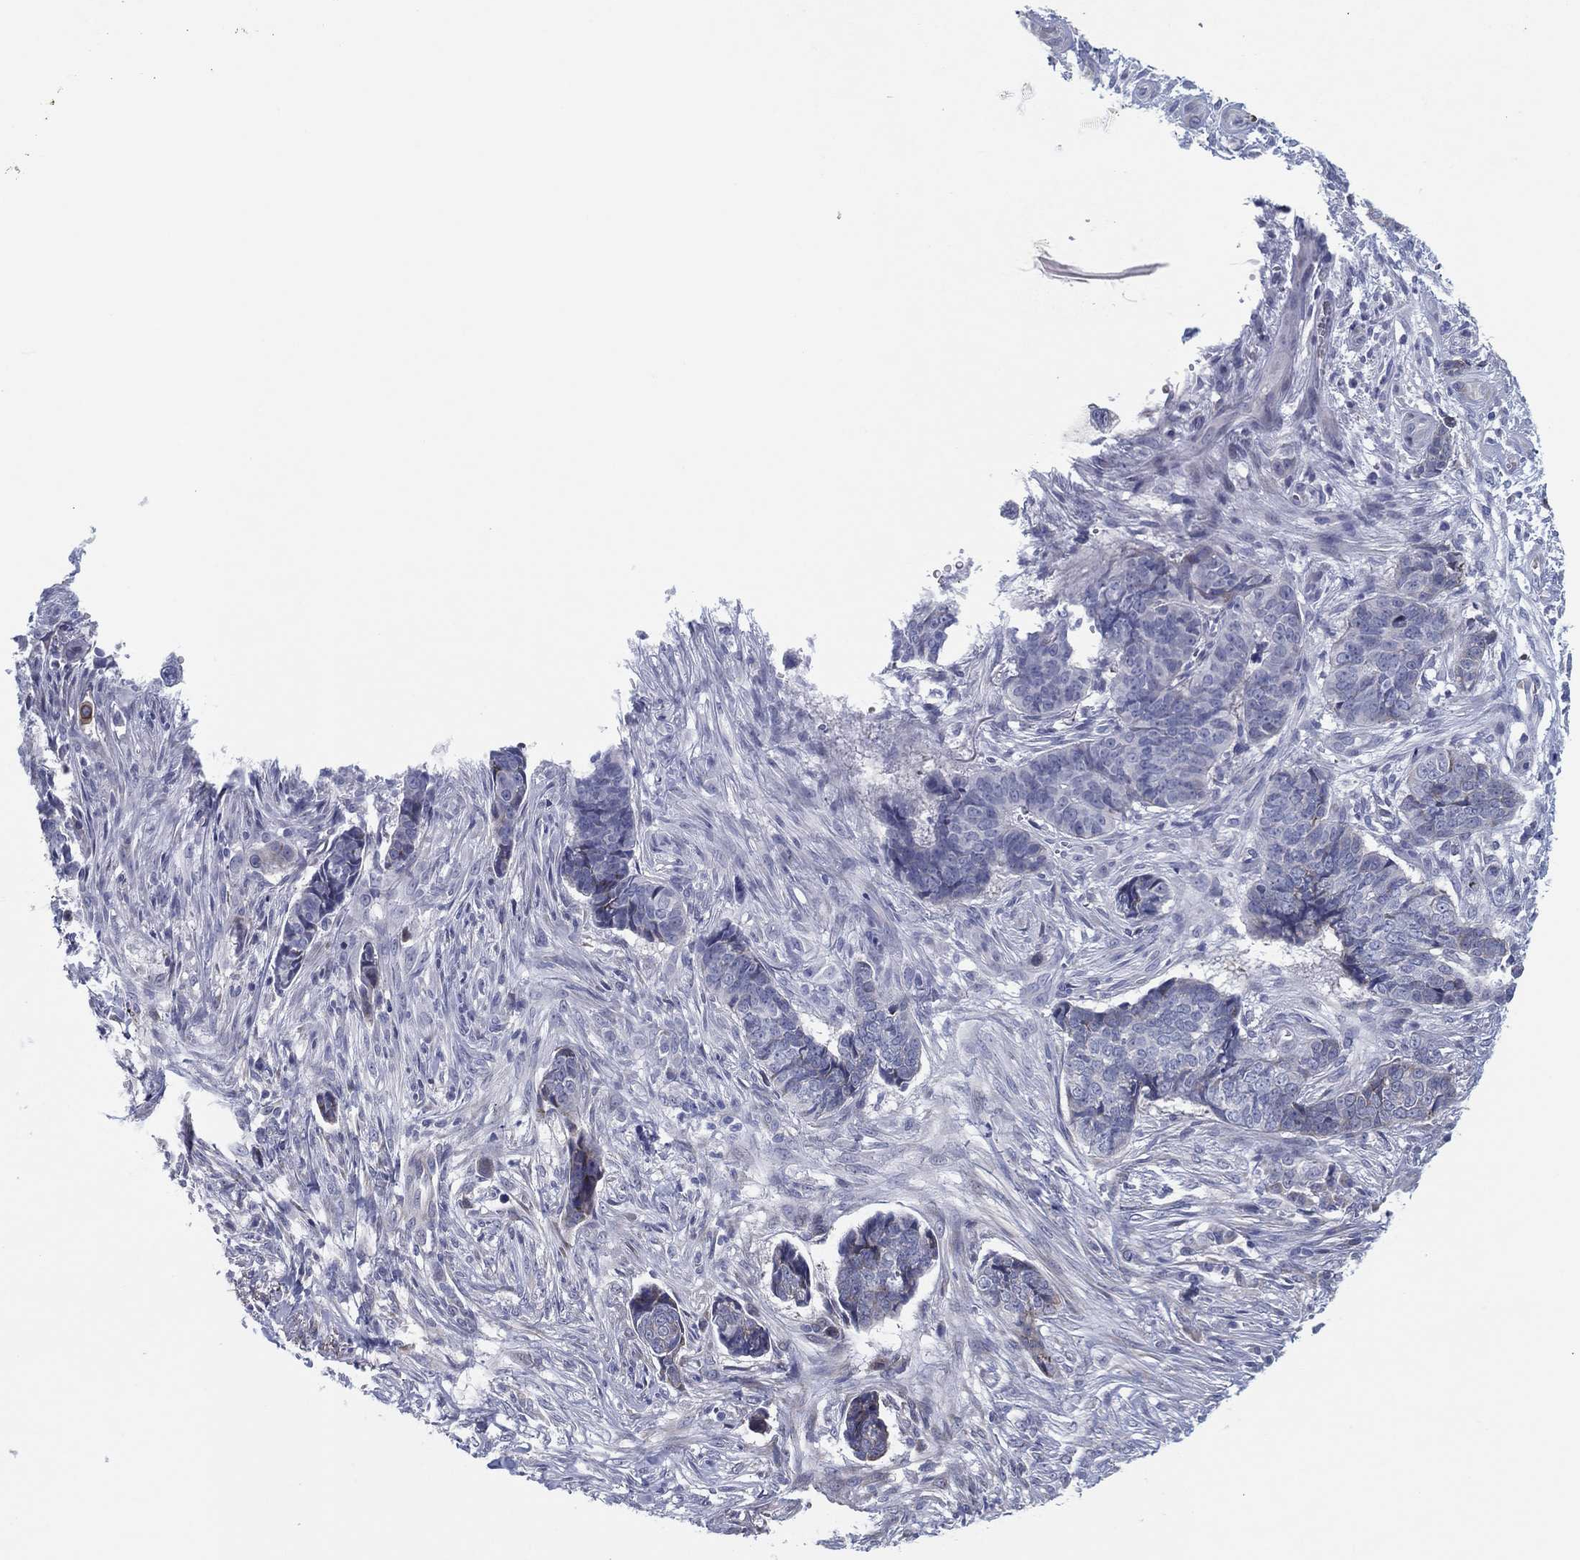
{"staining": {"intensity": "negative", "quantity": "none", "location": "none"}, "tissue": "skin cancer", "cell_type": "Tumor cells", "image_type": "cancer", "snomed": [{"axis": "morphology", "description": "Basal cell carcinoma"}, {"axis": "topography", "description": "Skin"}], "caption": "Human skin cancer (basal cell carcinoma) stained for a protein using immunohistochemistry exhibits no staining in tumor cells.", "gene": "HEATR4", "patient": {"sex": "male", "age": 86}}